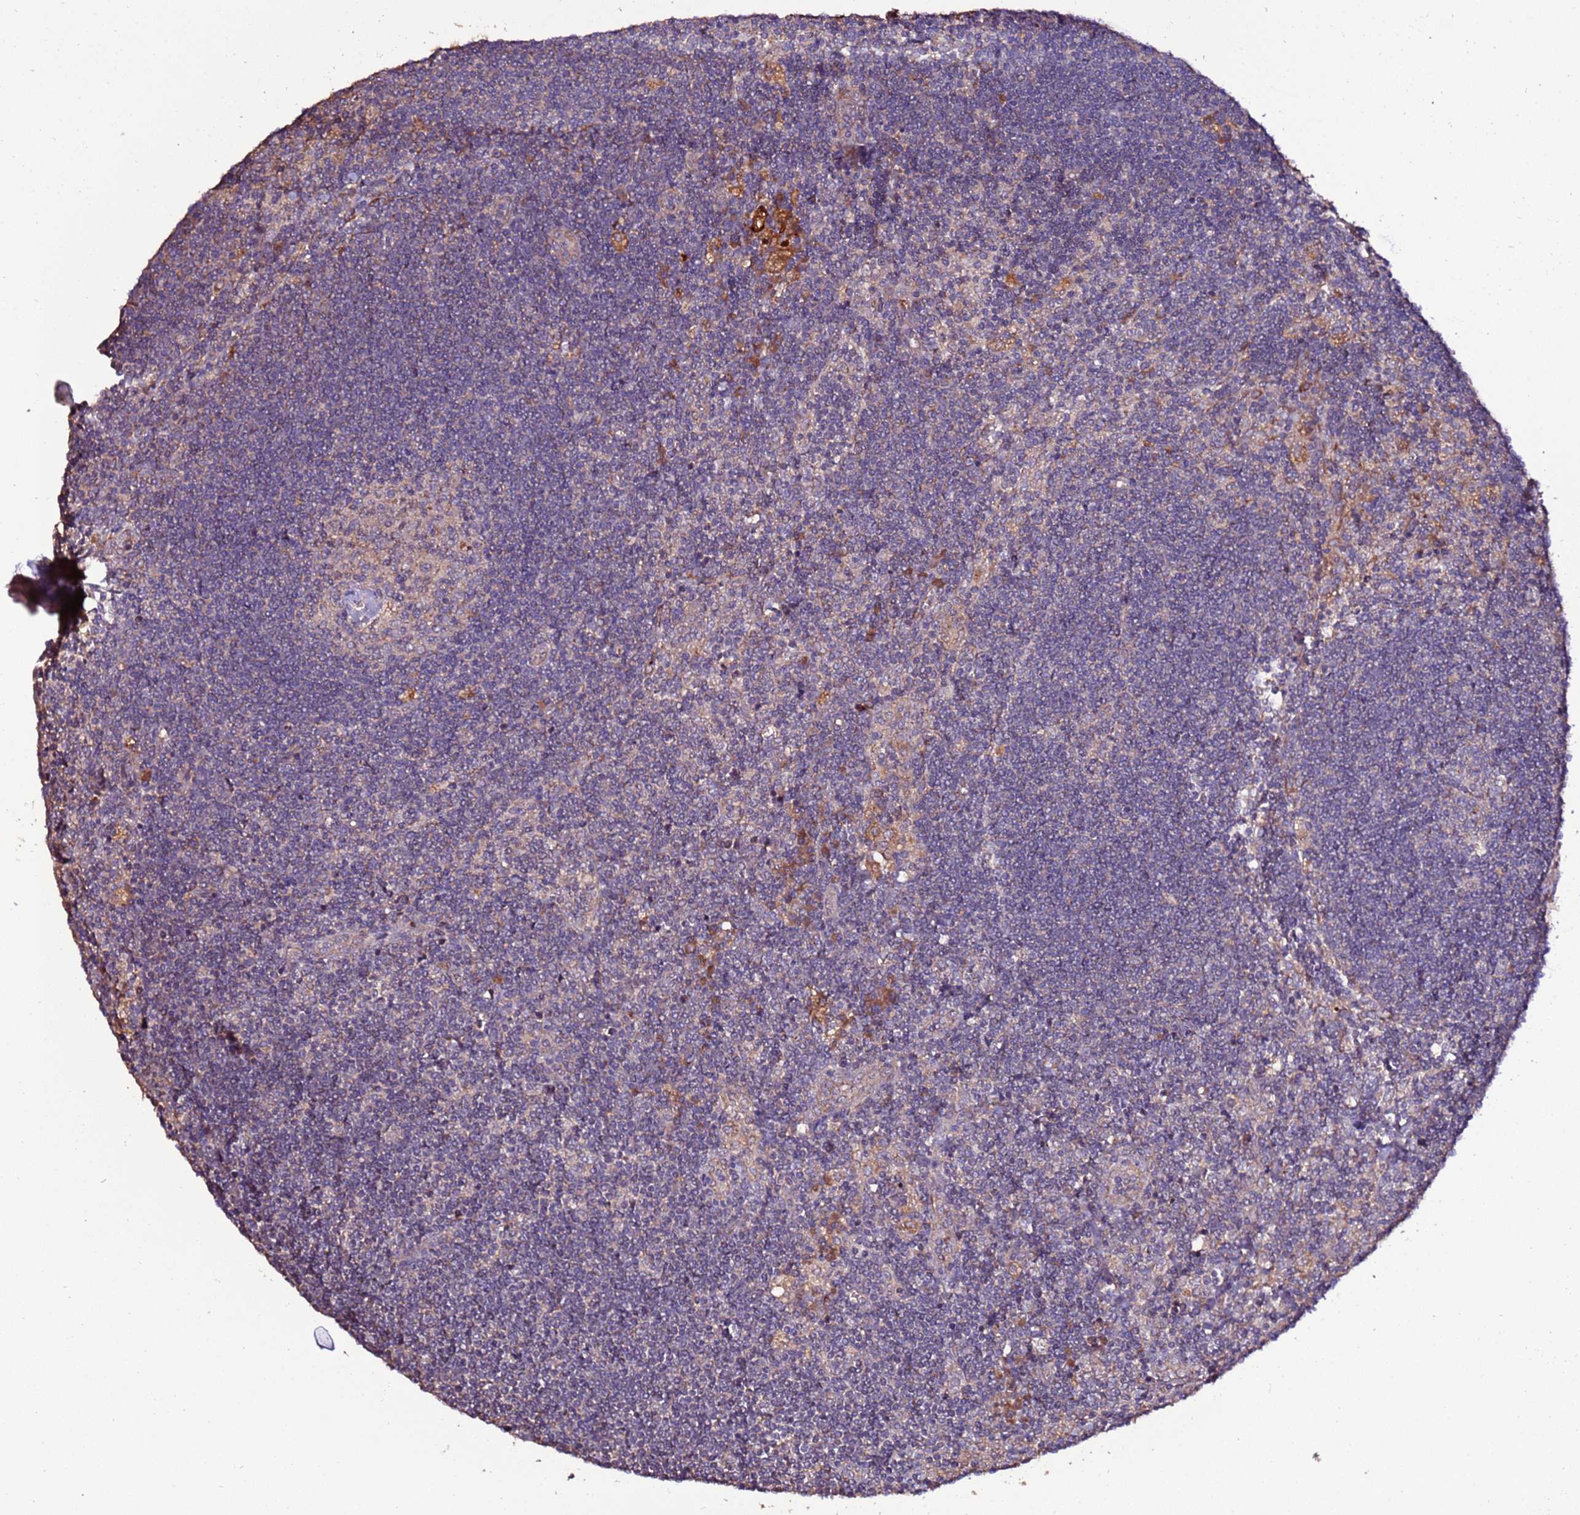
{"staining": {"intensity": "weak", "quantity": "<25%", "location": "cytoplasmic/membranous"}, "tissue": "lymph node", "cell_type": "Germinal center cells", "image_type": "normal", "snomed": [{"axis": "morphology", "description": "Normal tissue, NOS"}, {"axis": "topography", "description": "Lymph node"}], "caption": "This is an IHC photomicrograph of unremarkable lymph node. There is no staining in germinal center cells.", "gene": "RPS15A", "patient": {"sex": "male", "age": 24}}